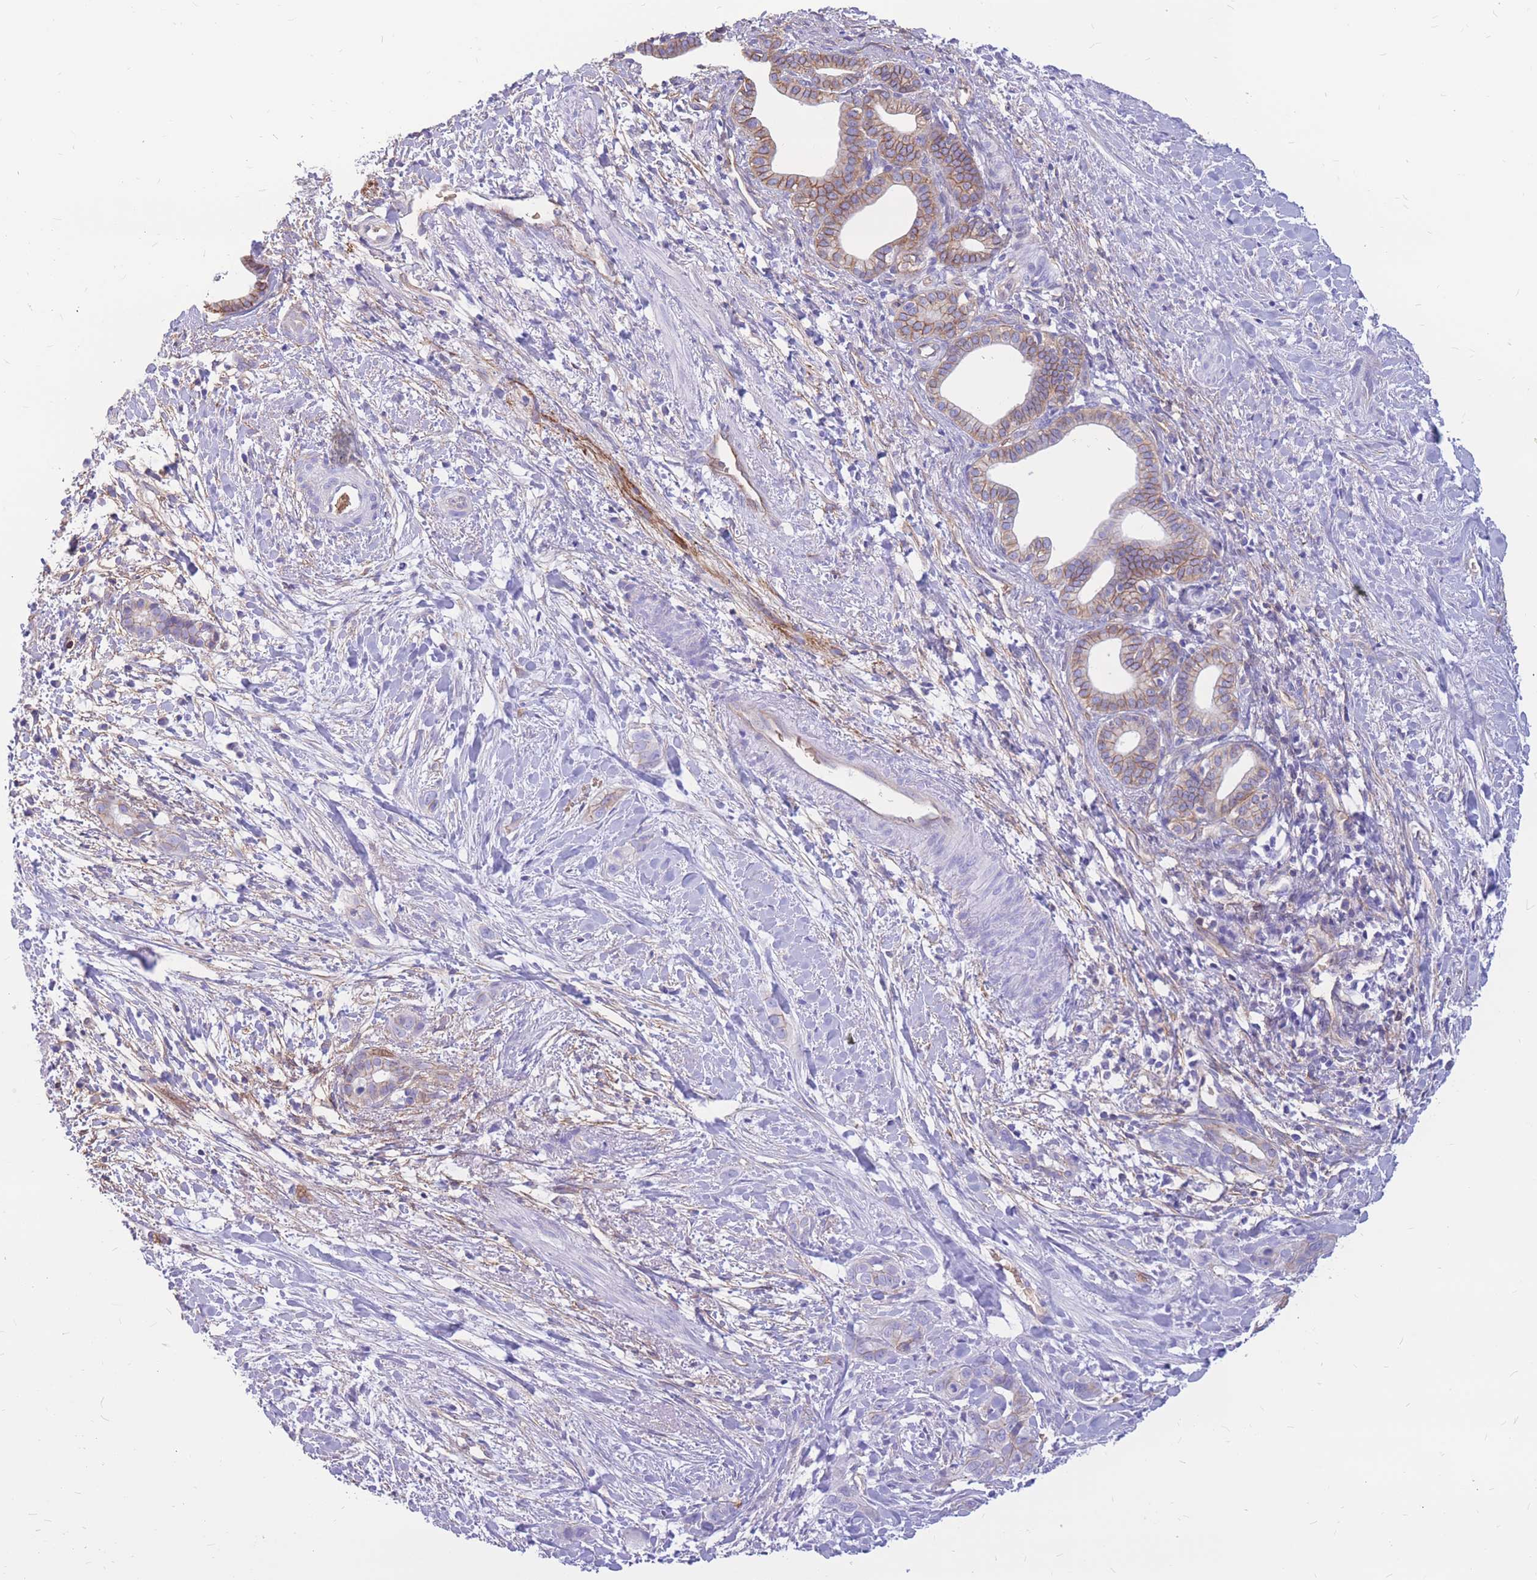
{"staining": {"intensity": "moderate", "quantity": ">75%", "location": "cytoplasmic/membranous"}, "tissue": "liver cancer", "cell_type": "Tumor cells", "image_type": "cancer", "snomed": [{"axis": "morphology", "description": "Cholangiocarcinoma"}, {"axis": "topography", "description": "Liver"}], "caption": "Liver cancer was stained to show a protein in brown. There is medium levels of moderate cytoplasmic/membranous positivity in approximately >75% of tumor cells.", "gene": "ADD2", "patient": {"sex": "female", "age": 79}}